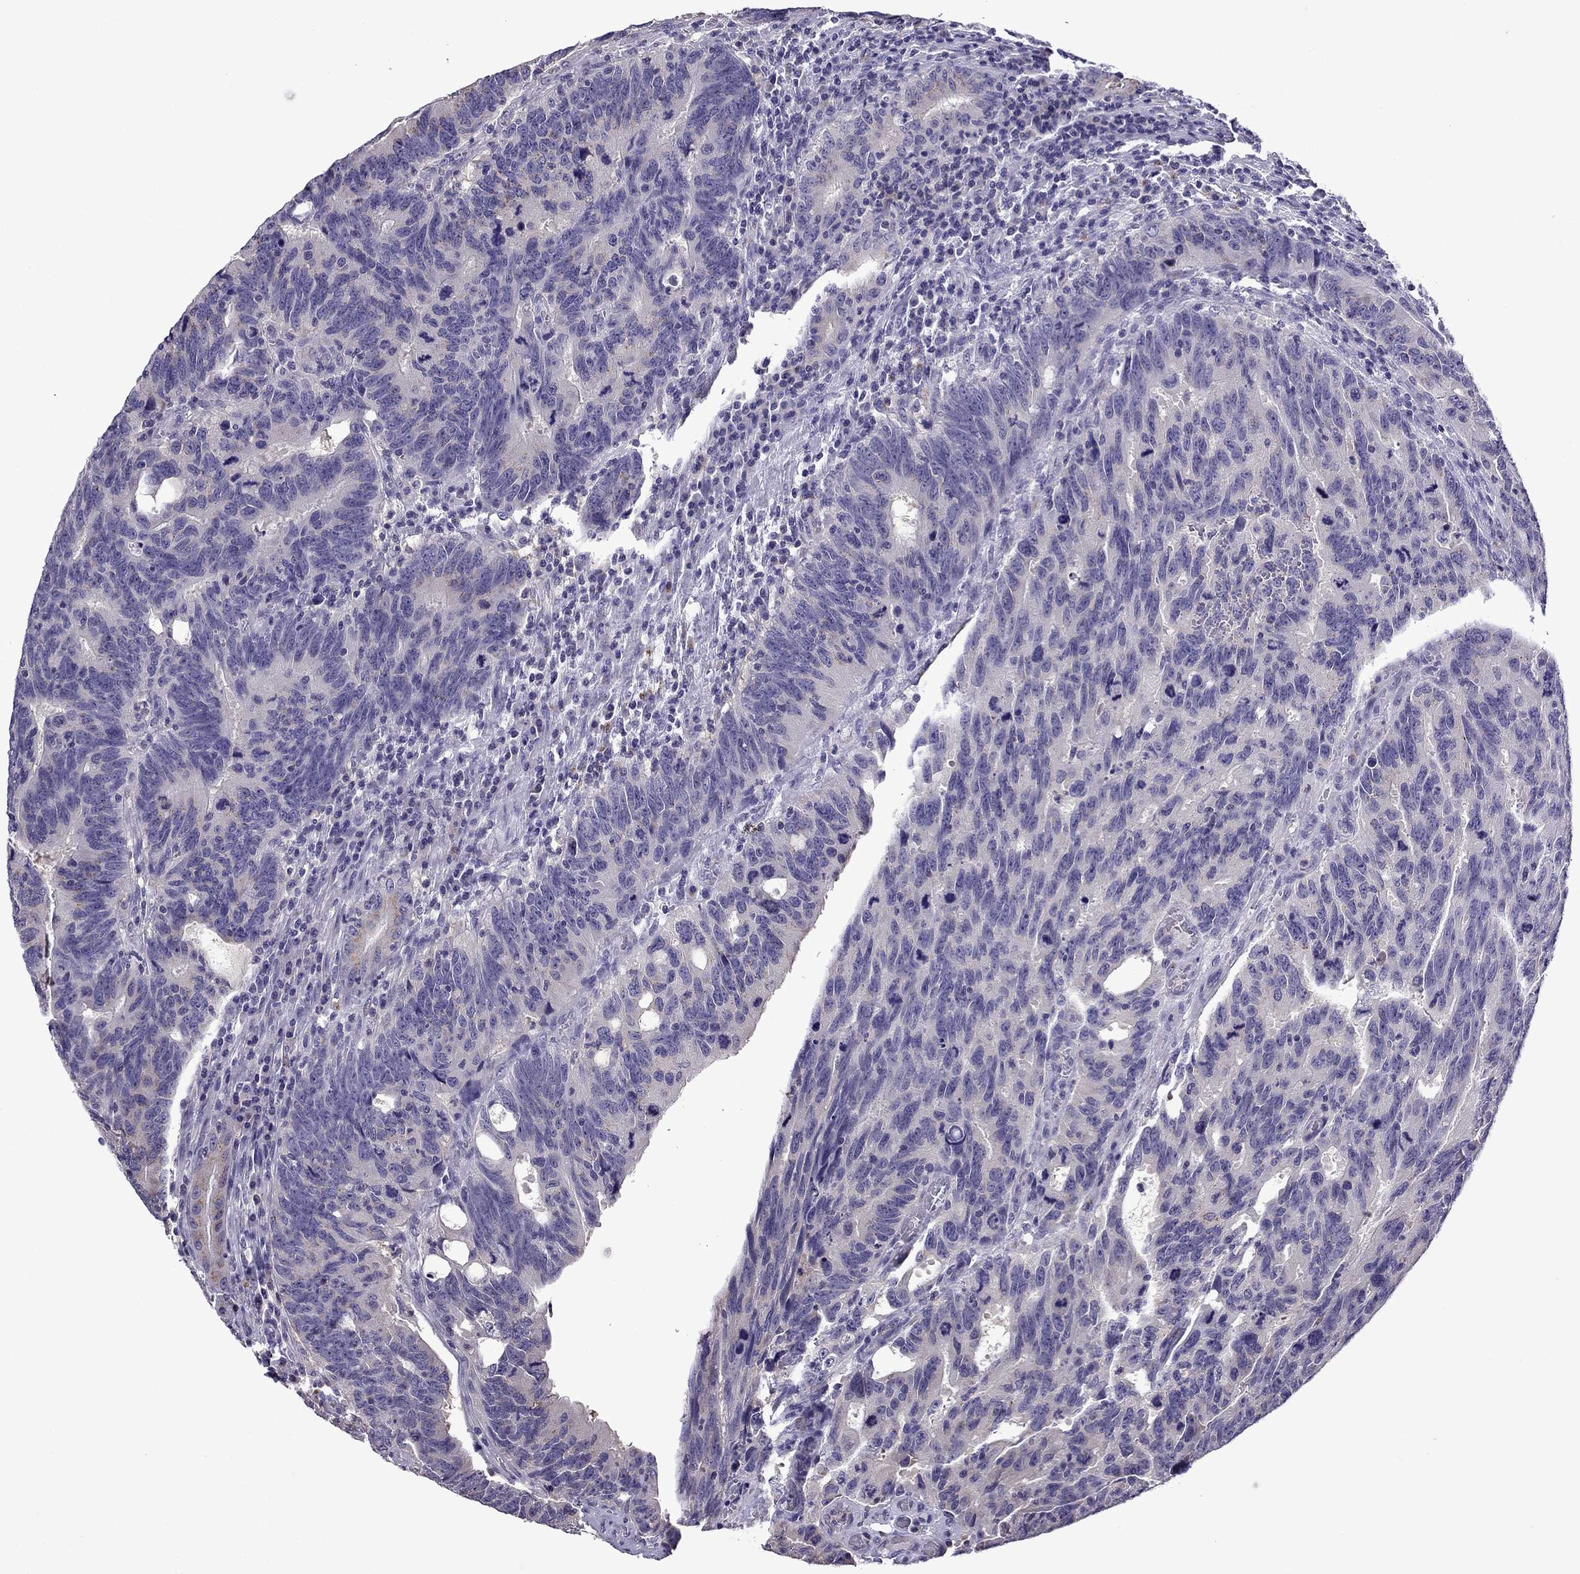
{"staining": {"intensity": "weak", "quantity": "<25%", "location": "cytoplasmic/membranous"}, "tissue": "colorectal cancer", "cell_type": "Tumor cells", "image_type": "cancer", "snomed": [{"axis": "morphology", "description": "Adenocarcinoma, NOS"}, {"axis": "topography", "description": "Colon"}], "caption": "This is an immunohistochemistry photomicrograph of colorectal cancer (adenocarcinoma). There is no expression in tumor cells.", "gene": "TTN", "patient": {"sex": "female", "age": 77}}